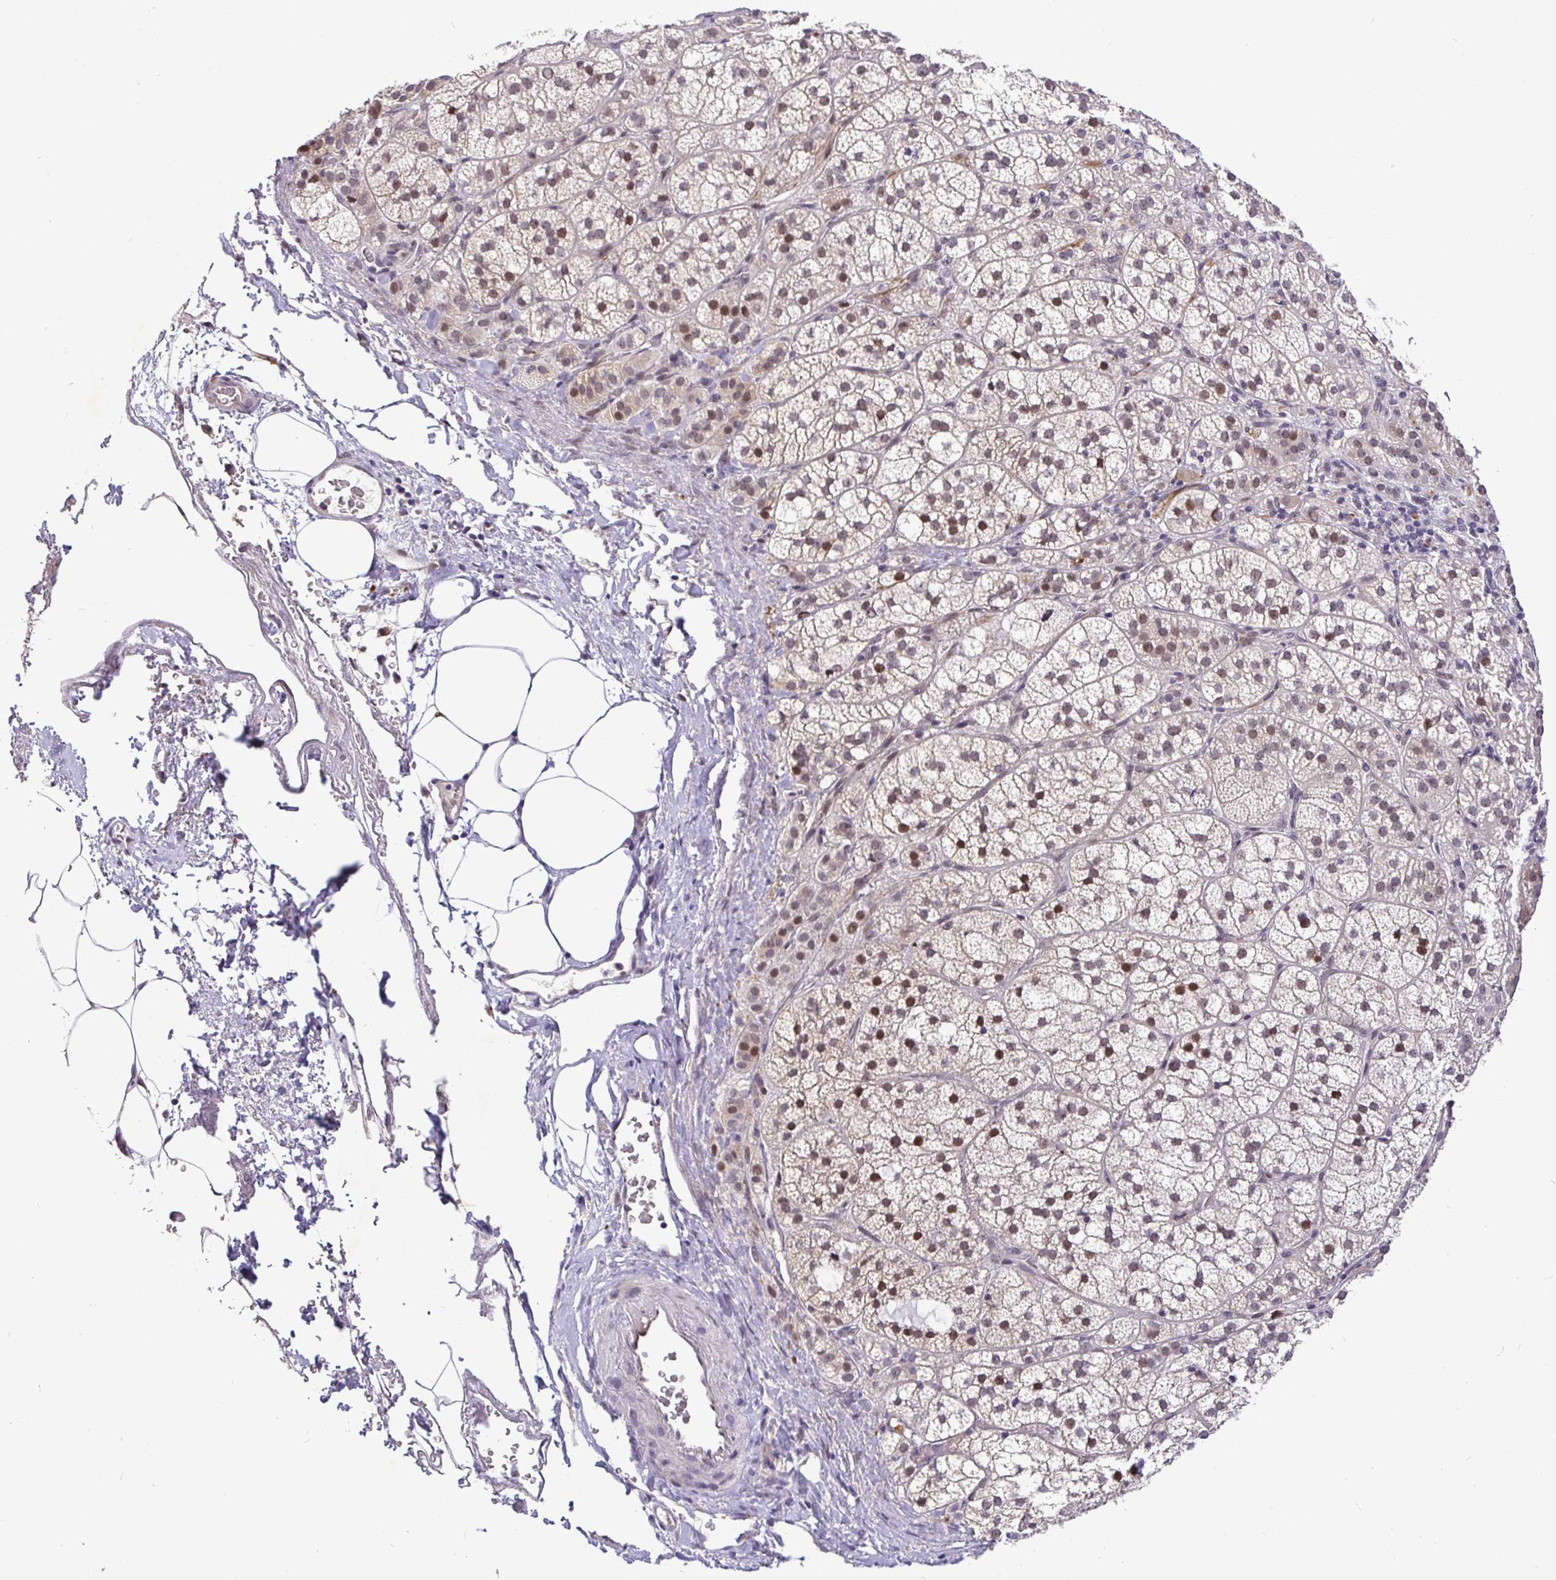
{"staining": {"intensity": "moderate", "quantity": ">75%", "location": "nuclear"}, "tissue": "adrenal gland", "cell_type": "Glandular cells", "image_type": "normal", "snomed": [{"axis": "morphology", "description": "Normal tissue, NOS"}, {"axis": "topography", "description": "Adrenal gland"}], "caption": "This image shows immunohistochemistry (IHC) staining of unremarkable adrenal gland, with medium moderate nuclear expression in approximately >75% of glandular cells.", "gene": "NUP188", "patient": {"sex": "female", "age": 60}}